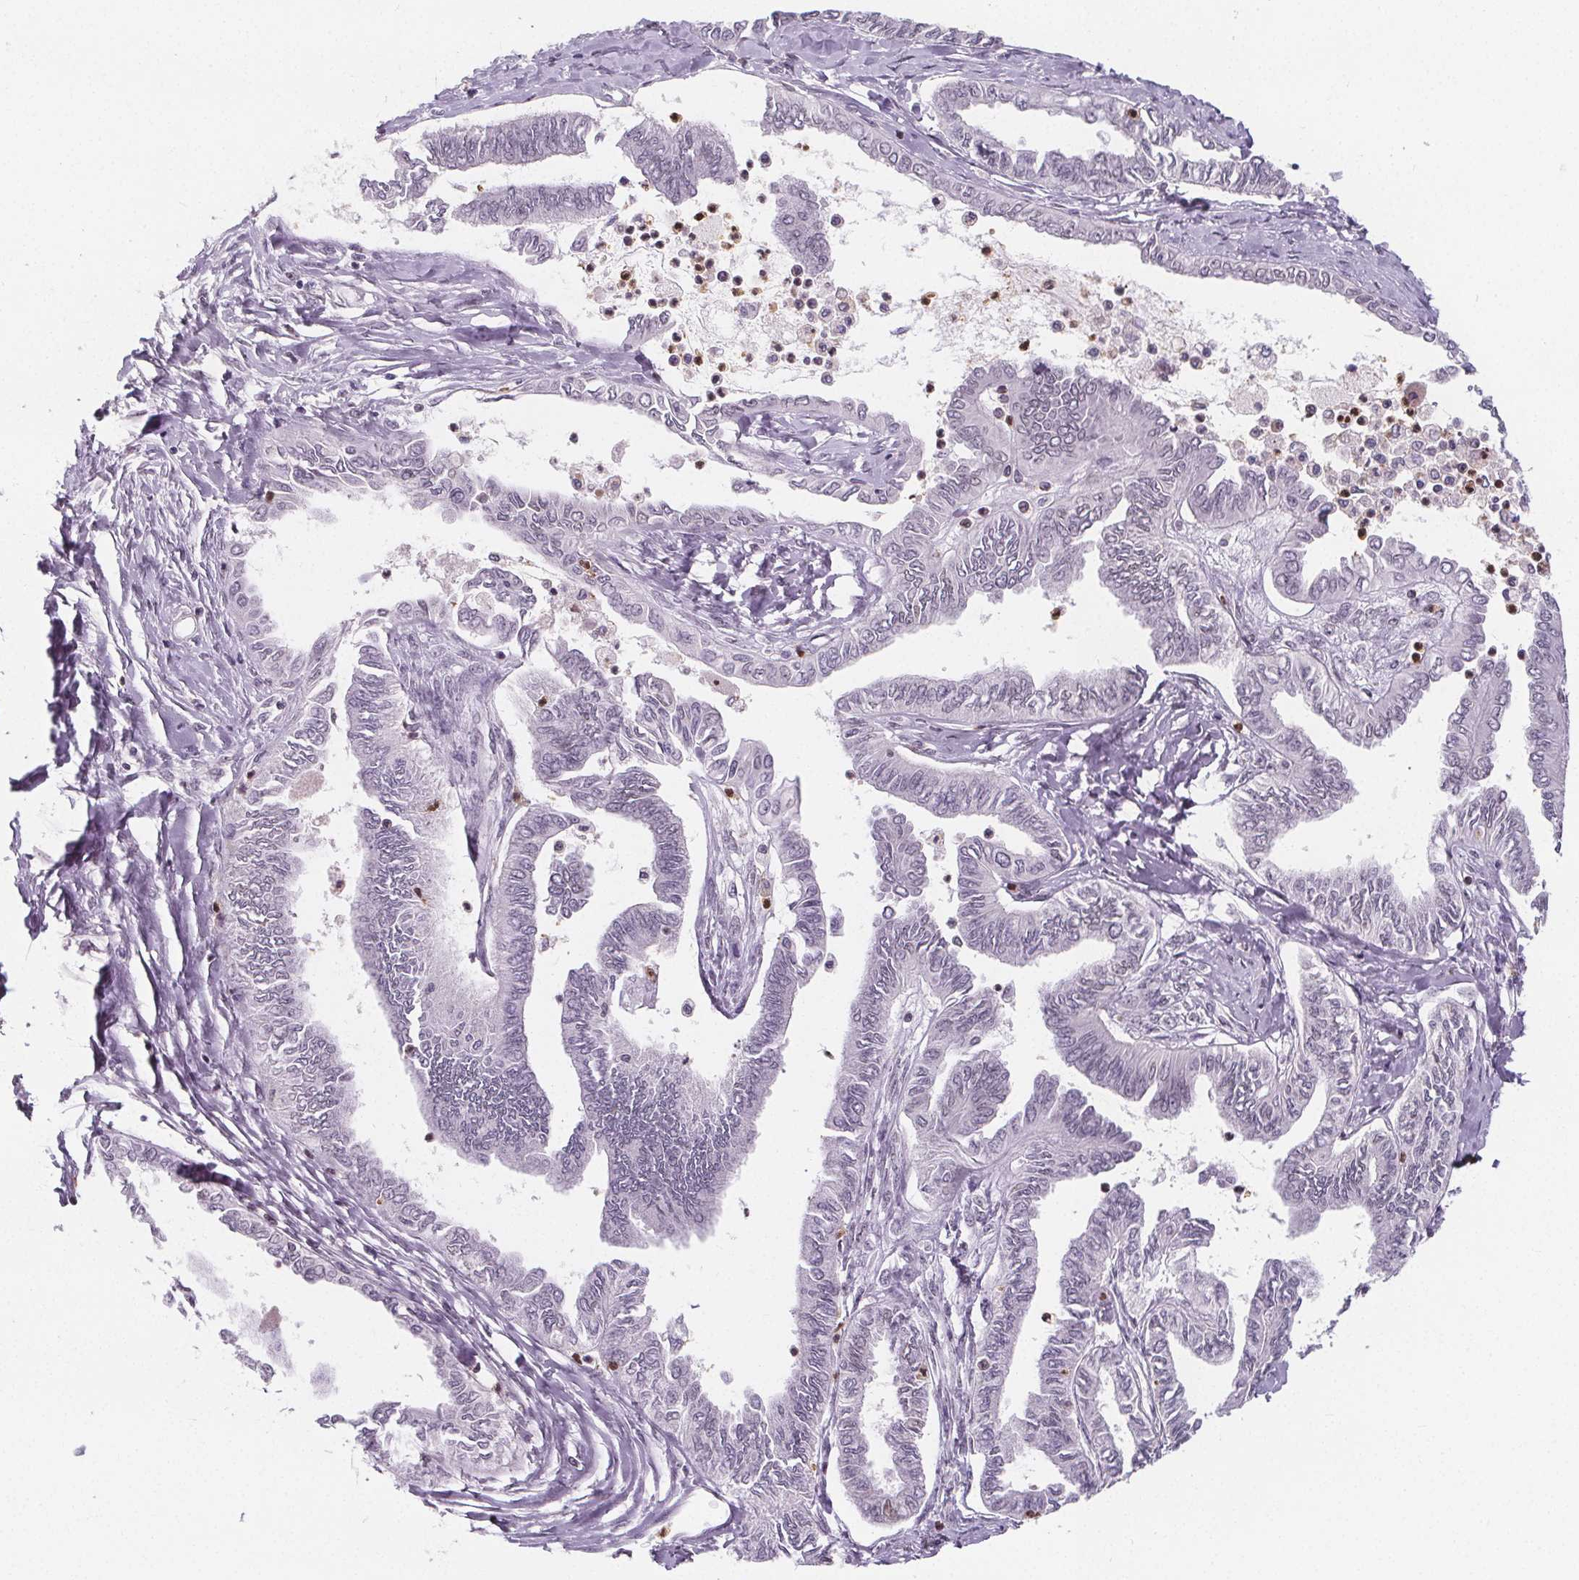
{"staining": {"intensity": "moderate", "quantity": "25%-75%", "location": "cytoplasmic/membranous,nuclear"}, "tissue": "ovarian cancer", "cell_type": "Tumor cells", "image_type": "cancer", "snomed": [{"axis": "morphology", "description": "Carcinoma, endometroid"}, {"axis": "topography", "description": "Ovary"}], "caption": "Protein analysis of ovarian cancer tissue exhibits moderate cytoplasmic/membranous and nuclear expression in about 25%-75% of tumor cells. (brown staining indicates protein expression, while blue staining denotes nuclei).", "gene": "TTC39C", "patient": {"sex": "female", "age": 70}}